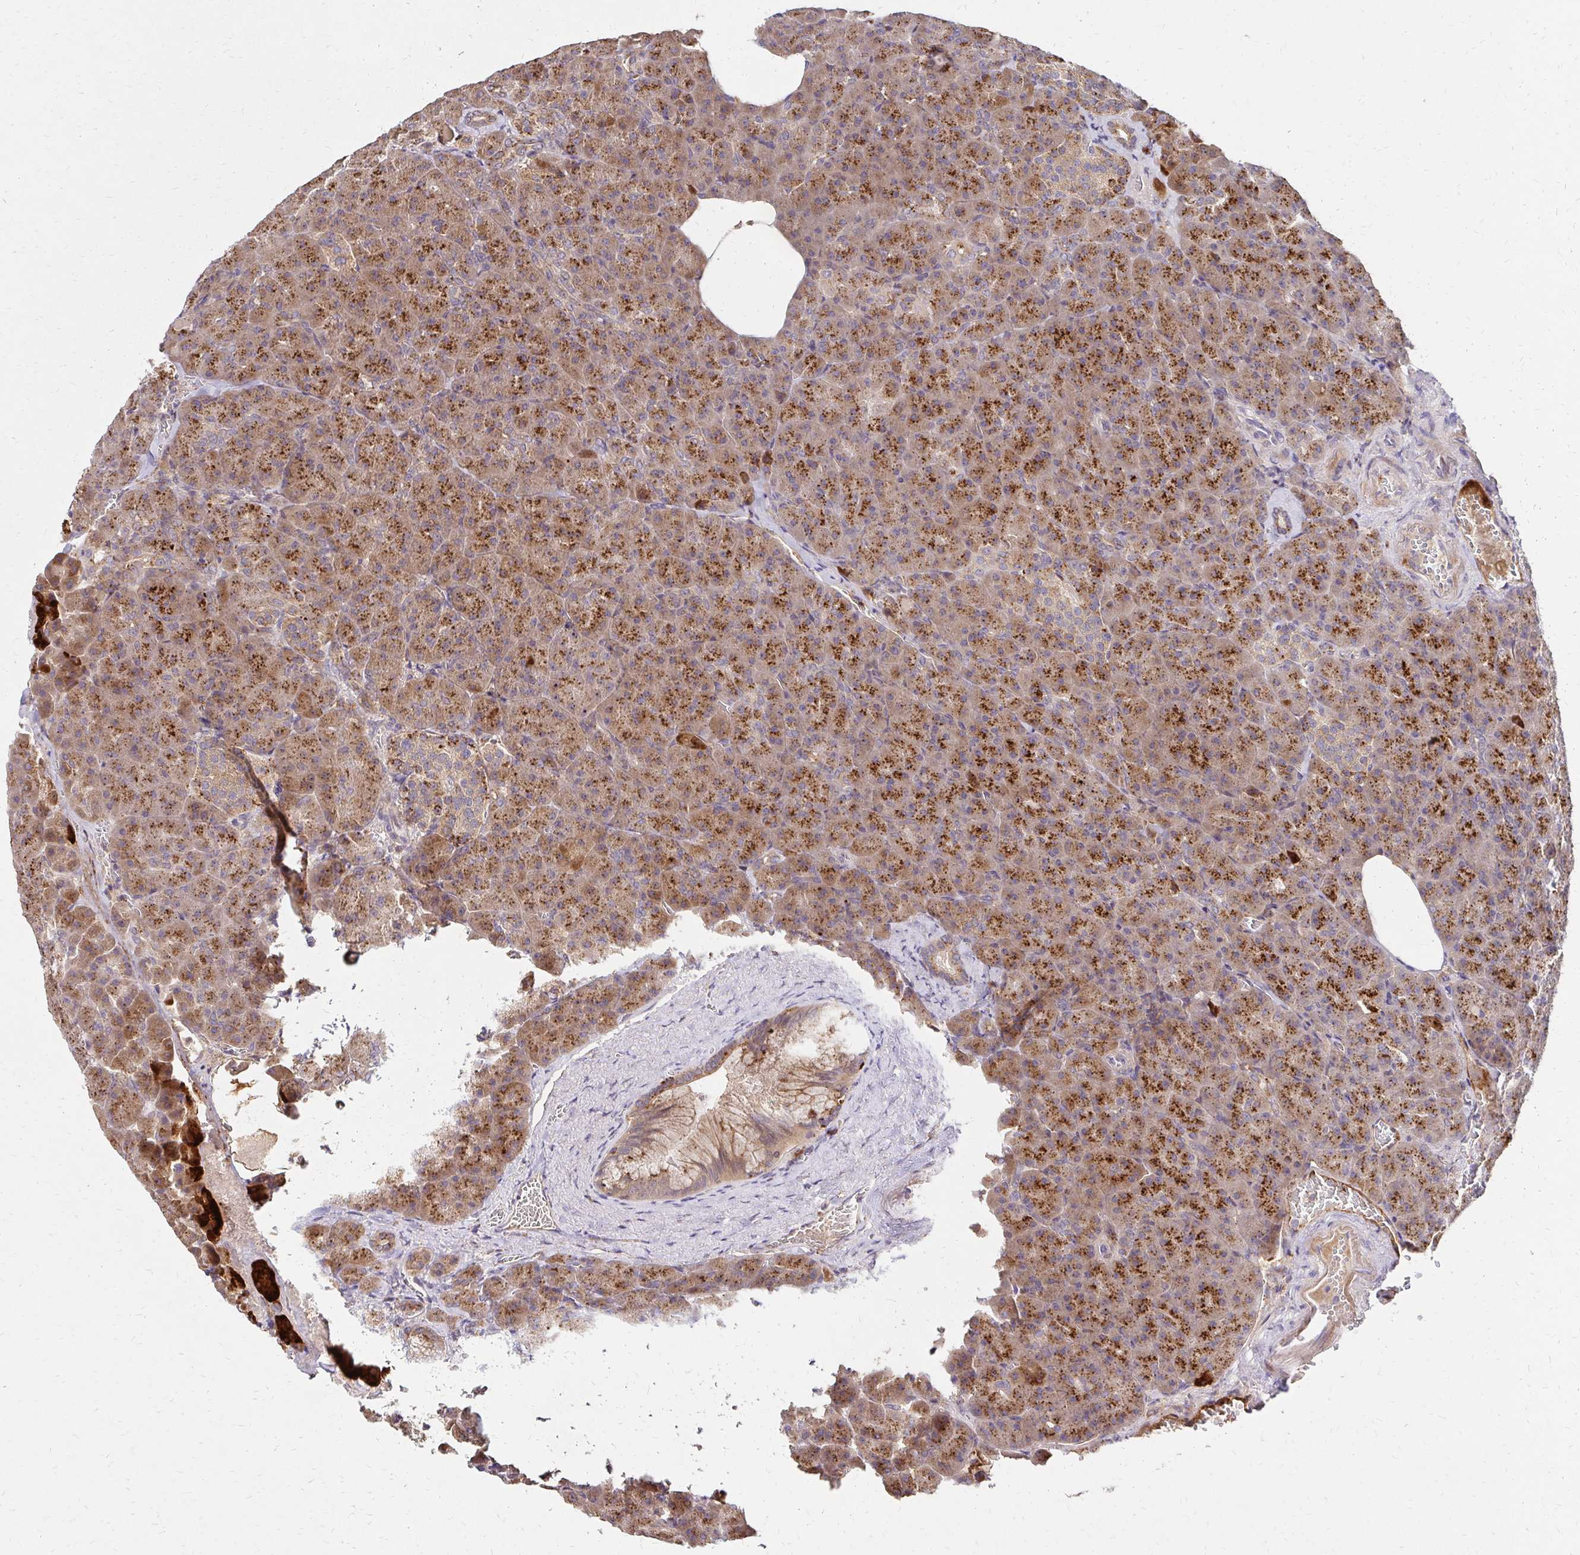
{"staining": {"intensity": "strong", "quantity": ">75%", "location": "cytoplasmic/membranous"}, "tissue": "pancreas", "cell_type": "Exocrine glandular cells", "image_type": "normal", "snomed": [{"axis": "morphology", "description": "Normal tissue, NOS"}, {"axis": "topography", "description": "Pancreas"}], "caption": "Exocrine glandular cells display high levels of strong cytoplasmic/membranous staining in approximately >75% of cells in benign human pancreas. The protein is stained brown, and the nuclei are stained in blue (DAB IHC with brightfield microscopy, high magnification).", "gene": "IDUA", "patient": {"sex": "female", "age": 74}}